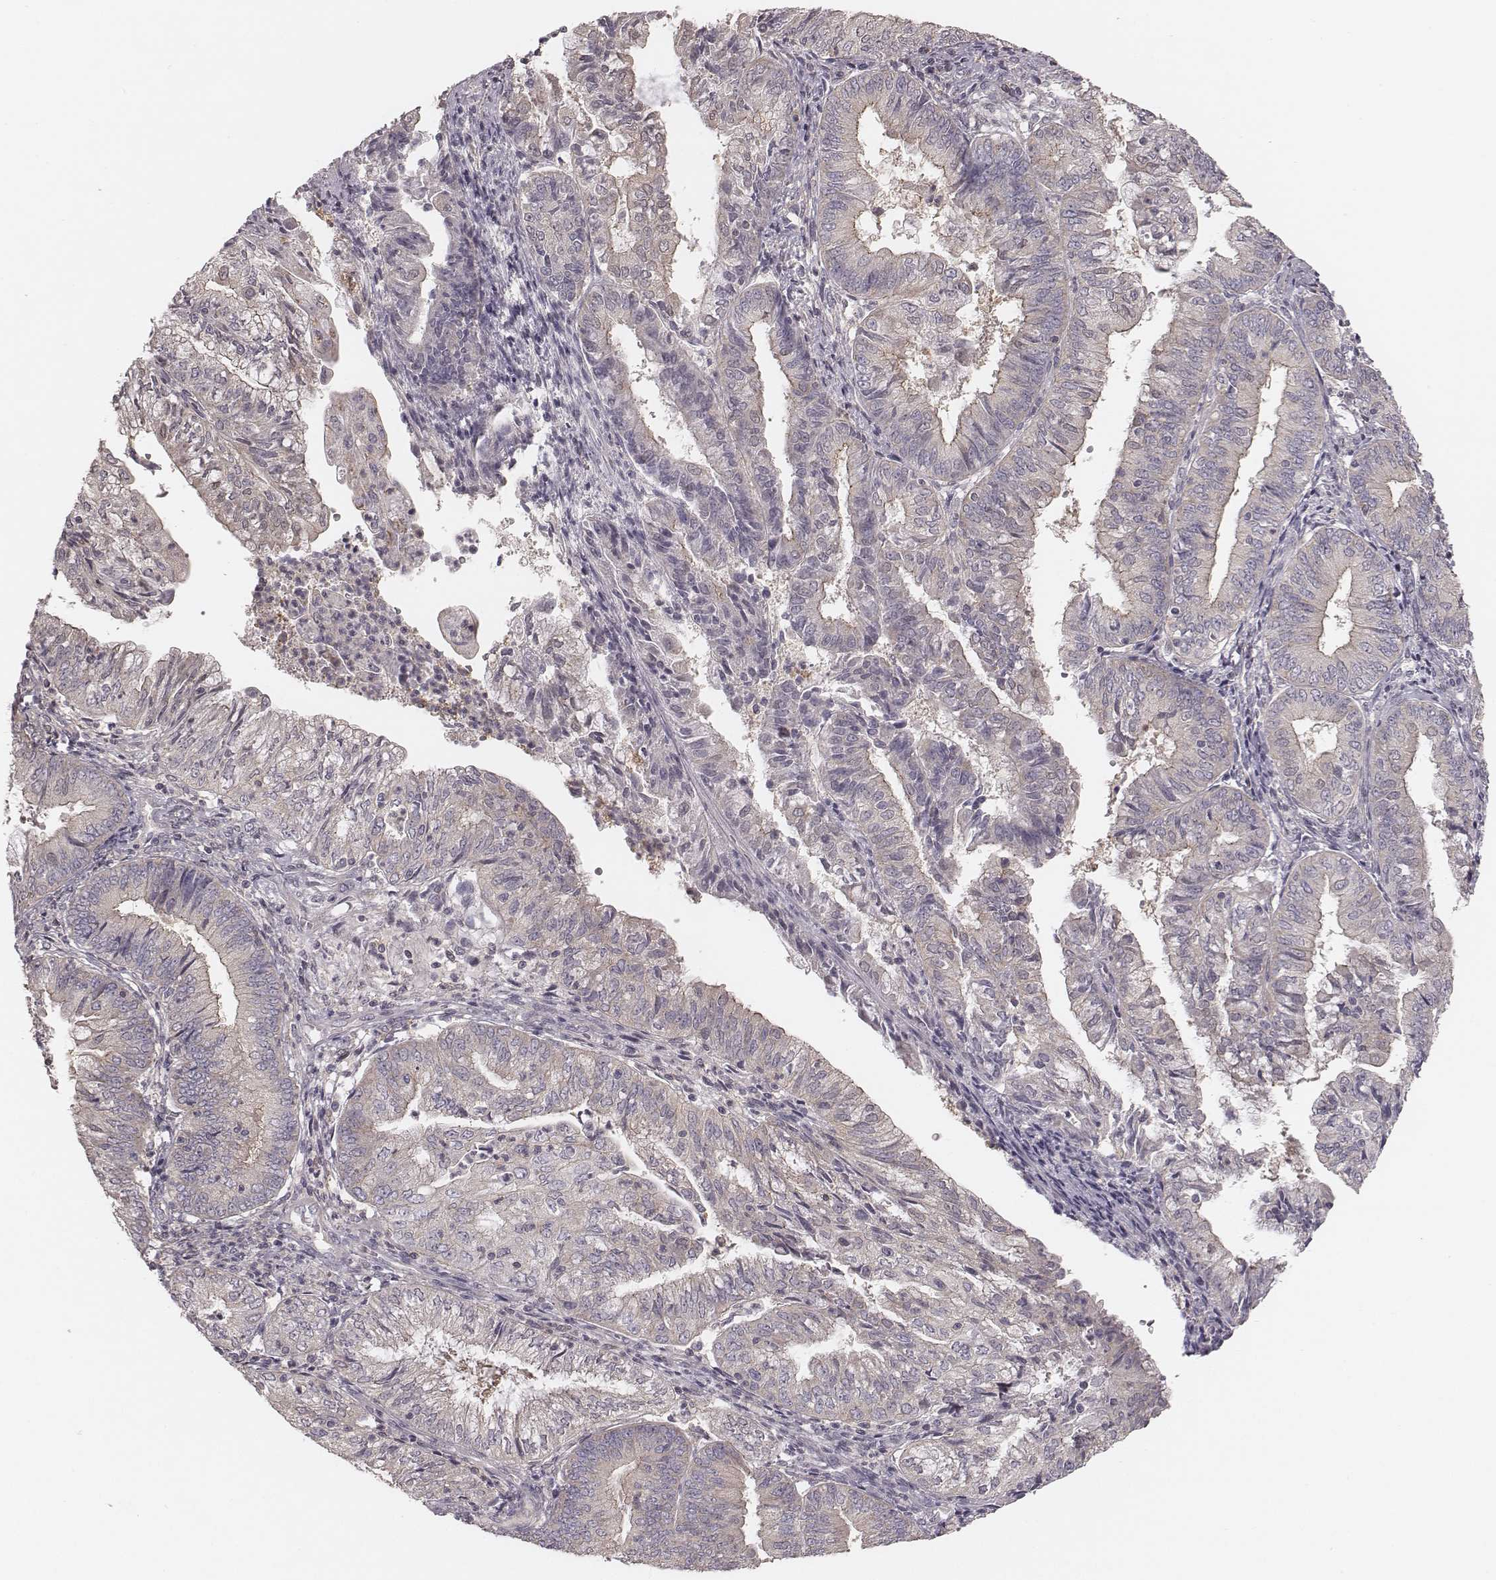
{"staining": {"intensity": "weak", "quantity": "25%-75%", "location": "cytoplasmic/membranous"}, "tissue": "endometrial cancer", "cell_type": "Tumor cells", "image_type": "cancer", "snomed": [{"axis": "morphology", "description": "Adenocarcinoma, NOS"}, {"axis": "topography", "description": "Endometrium"}], "caption": "Immunohistochemical staining of endometrial adenocarcinoma shows weak cytoplasmic/membranous protein staining in about 25%-75% of tumor cells.", "gene": "TDRD5", "patient": {"sex": "female", "age": 55}}